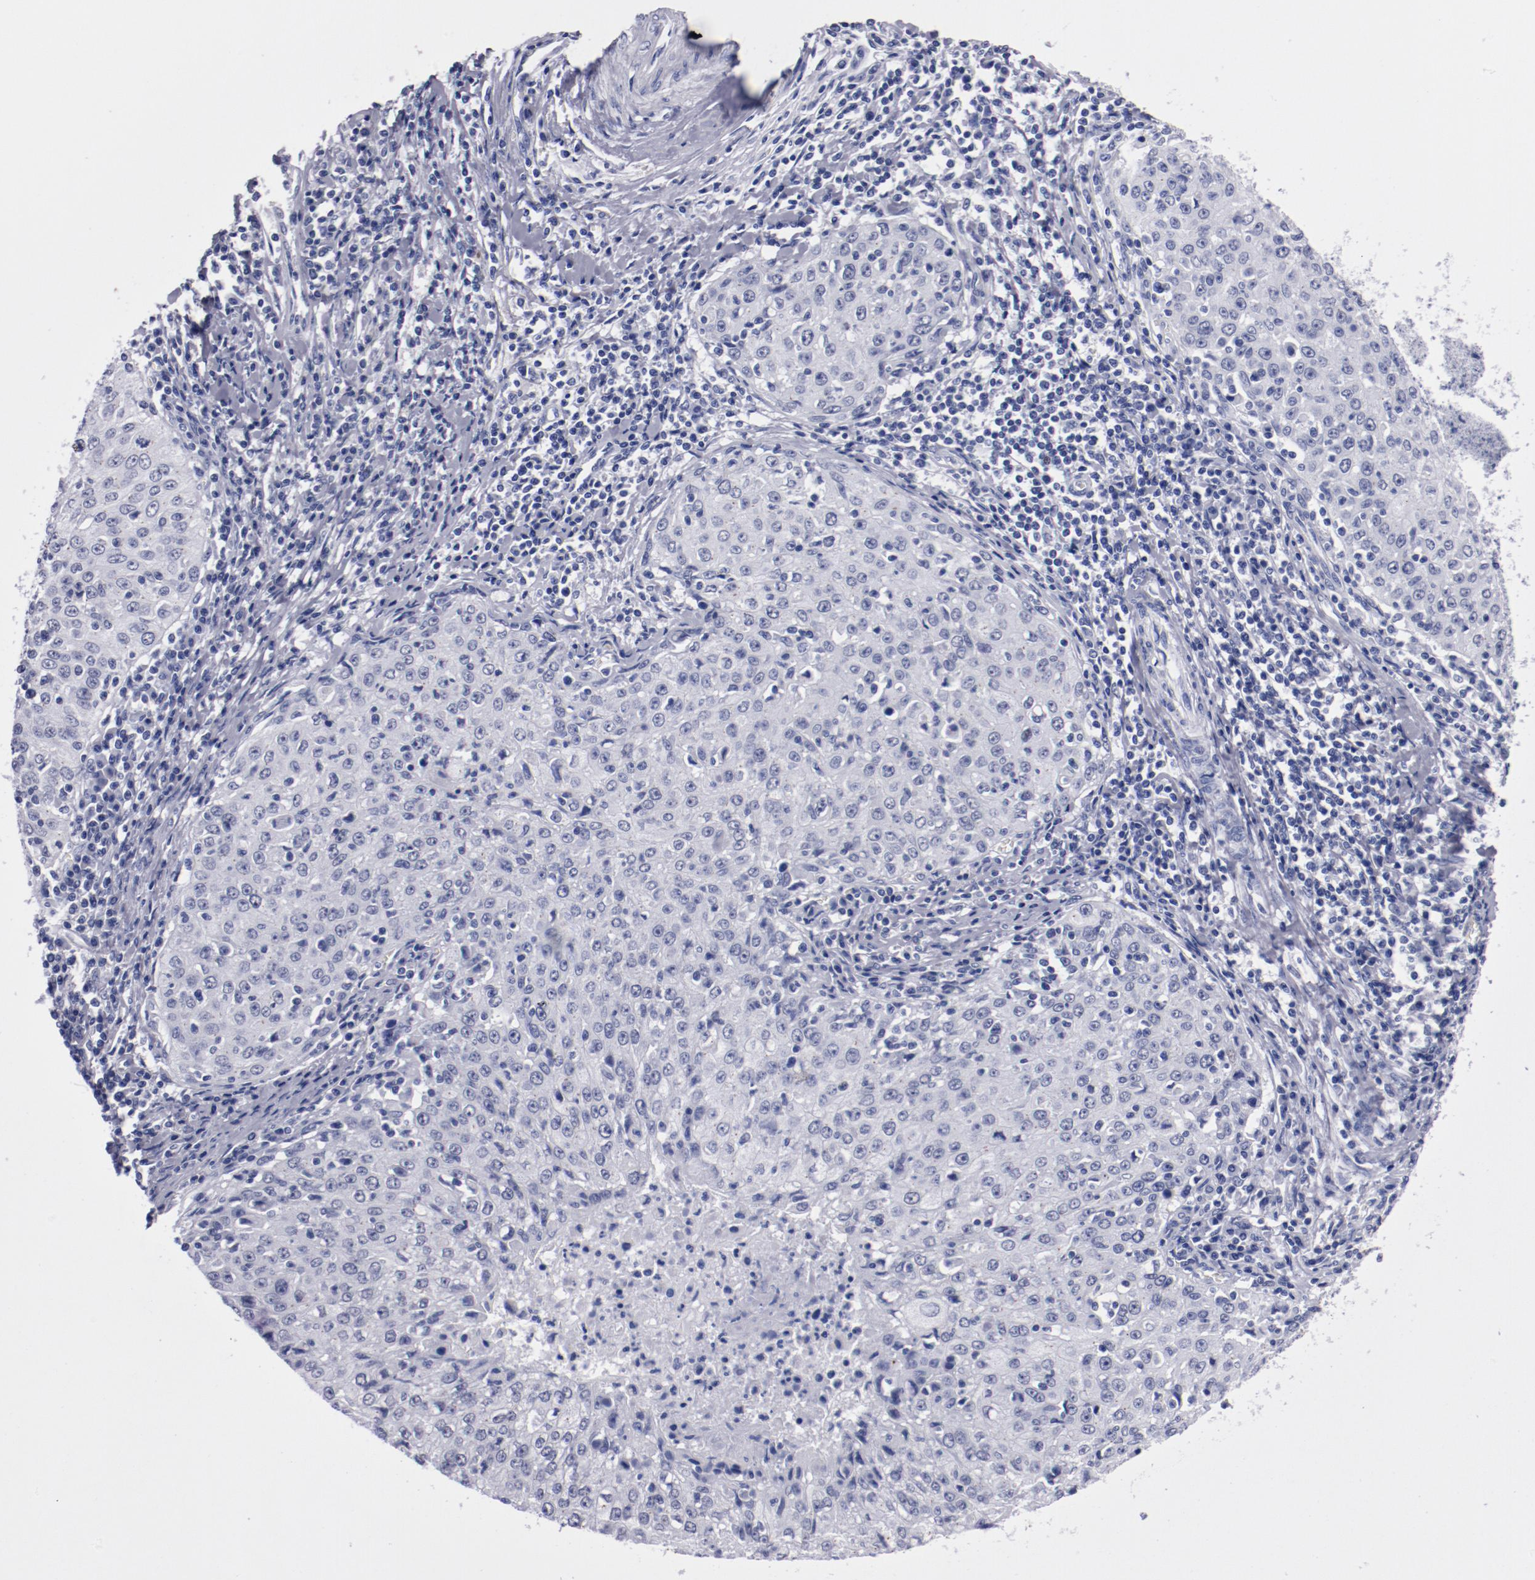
{"staining": {"intensity": "negative", "quantity": "none", "location": "none"}, "tissue": "cervical cancer", "cell_type": "Tumor cells", "image_type": "cancer", "snomed": [{"axis": "morphology", "description": "Squamous cell carcinoma, NOS"}, {"axis": "topography", "description": "Cervix"}], "caption": "Tumor cells are negative for protein expression in human cervical squamous cell carcinoma. Nuclei are stained in blue.", "gene": "HNF1B", "patient": {"sex": "female", "age": 27}}